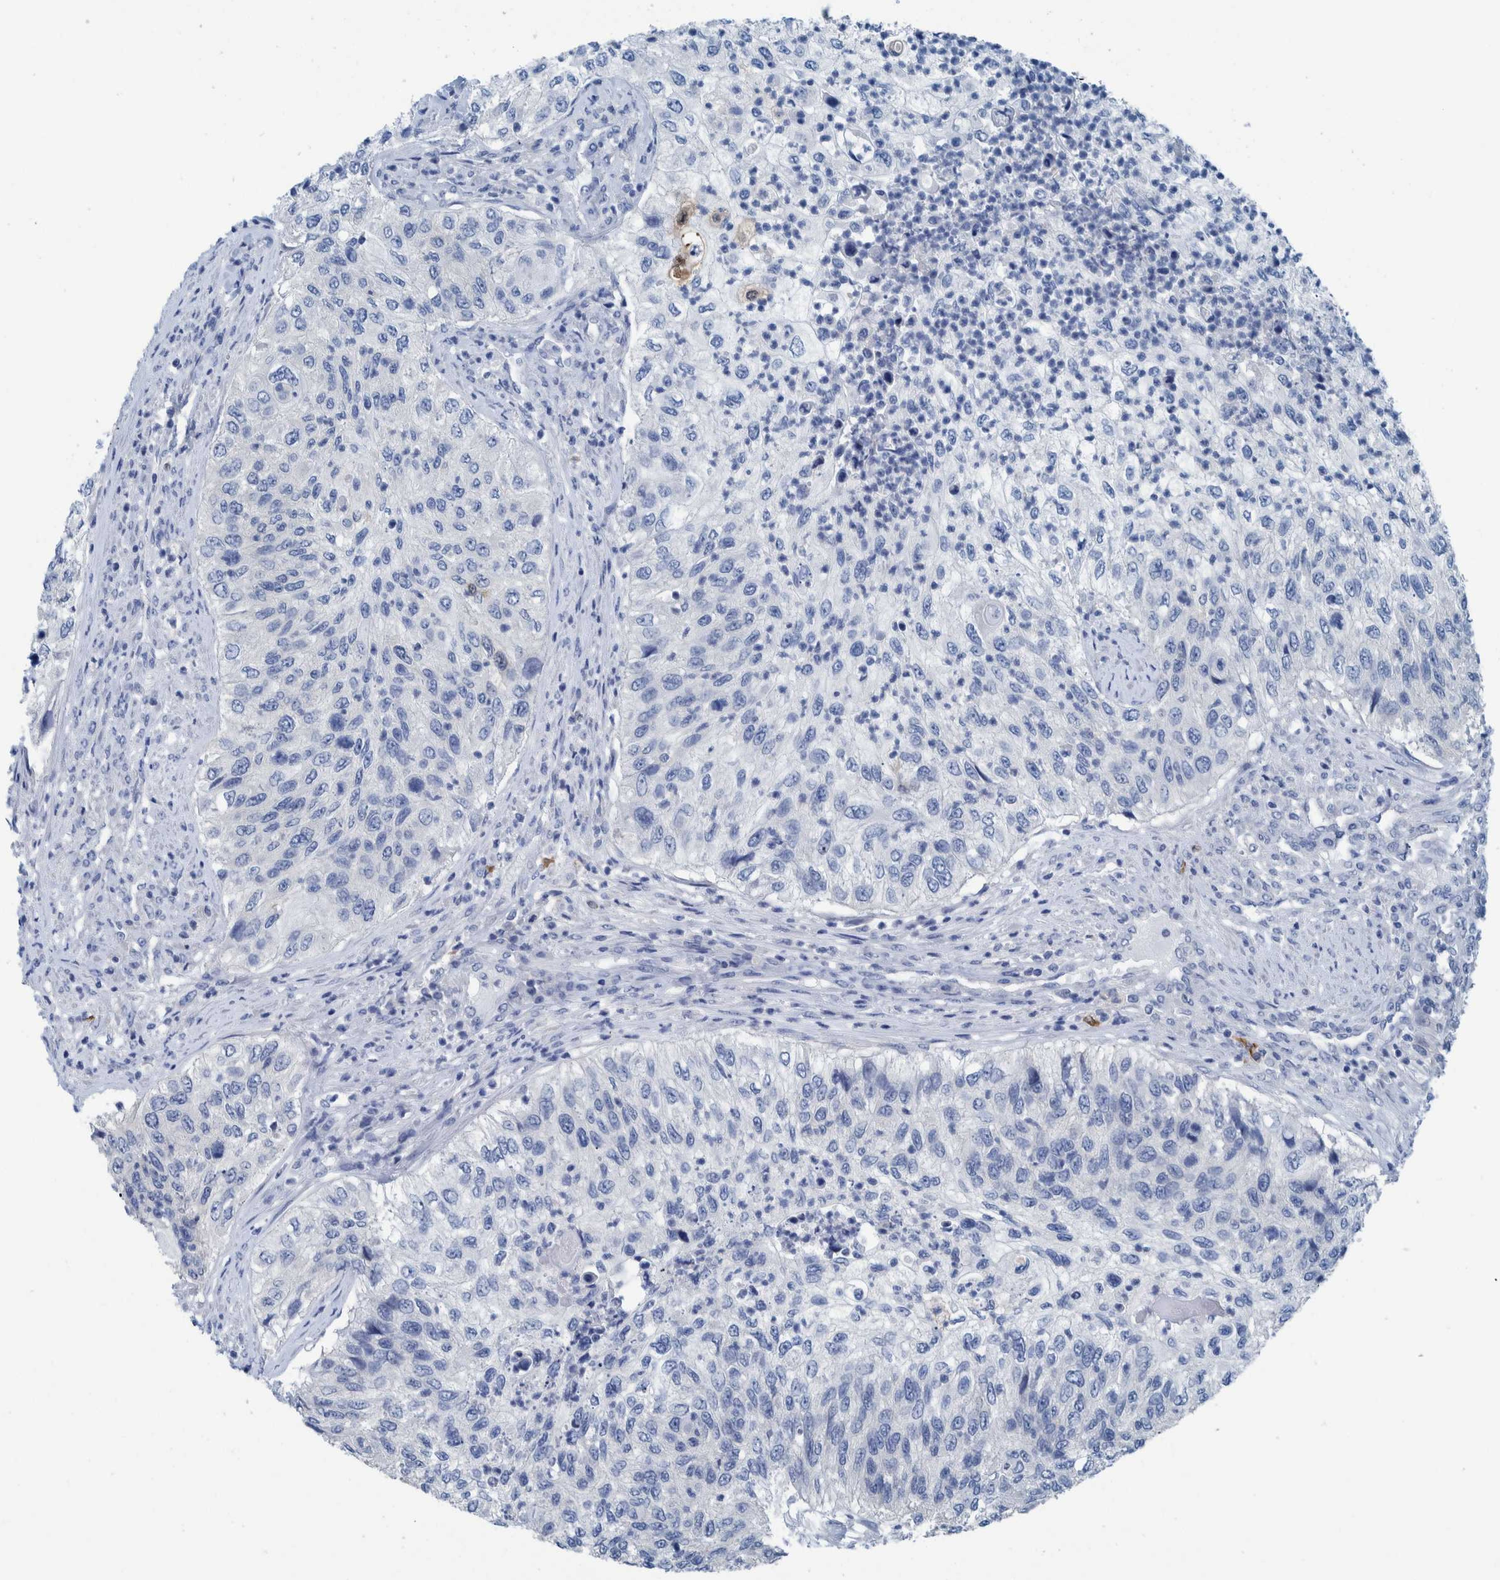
{"staining": {"intensity": "negative", "quantity": "none", "location": "none"}, "tissue": "urothelial cancer", "cell_type": "Tumor cells", "image_type": "cancer", "snomed": [{"axis": "morphology", "description": "Urothelial carcinoma, High grade"}, {"axis": "topography", "description": "Urinary bladder"}], "caption": "Immunohistochemistry of human urothelial cancer displays no positivity in tumor cells.", "gene": "IDO1", "patient": {"sex": "female", "age": 60}}